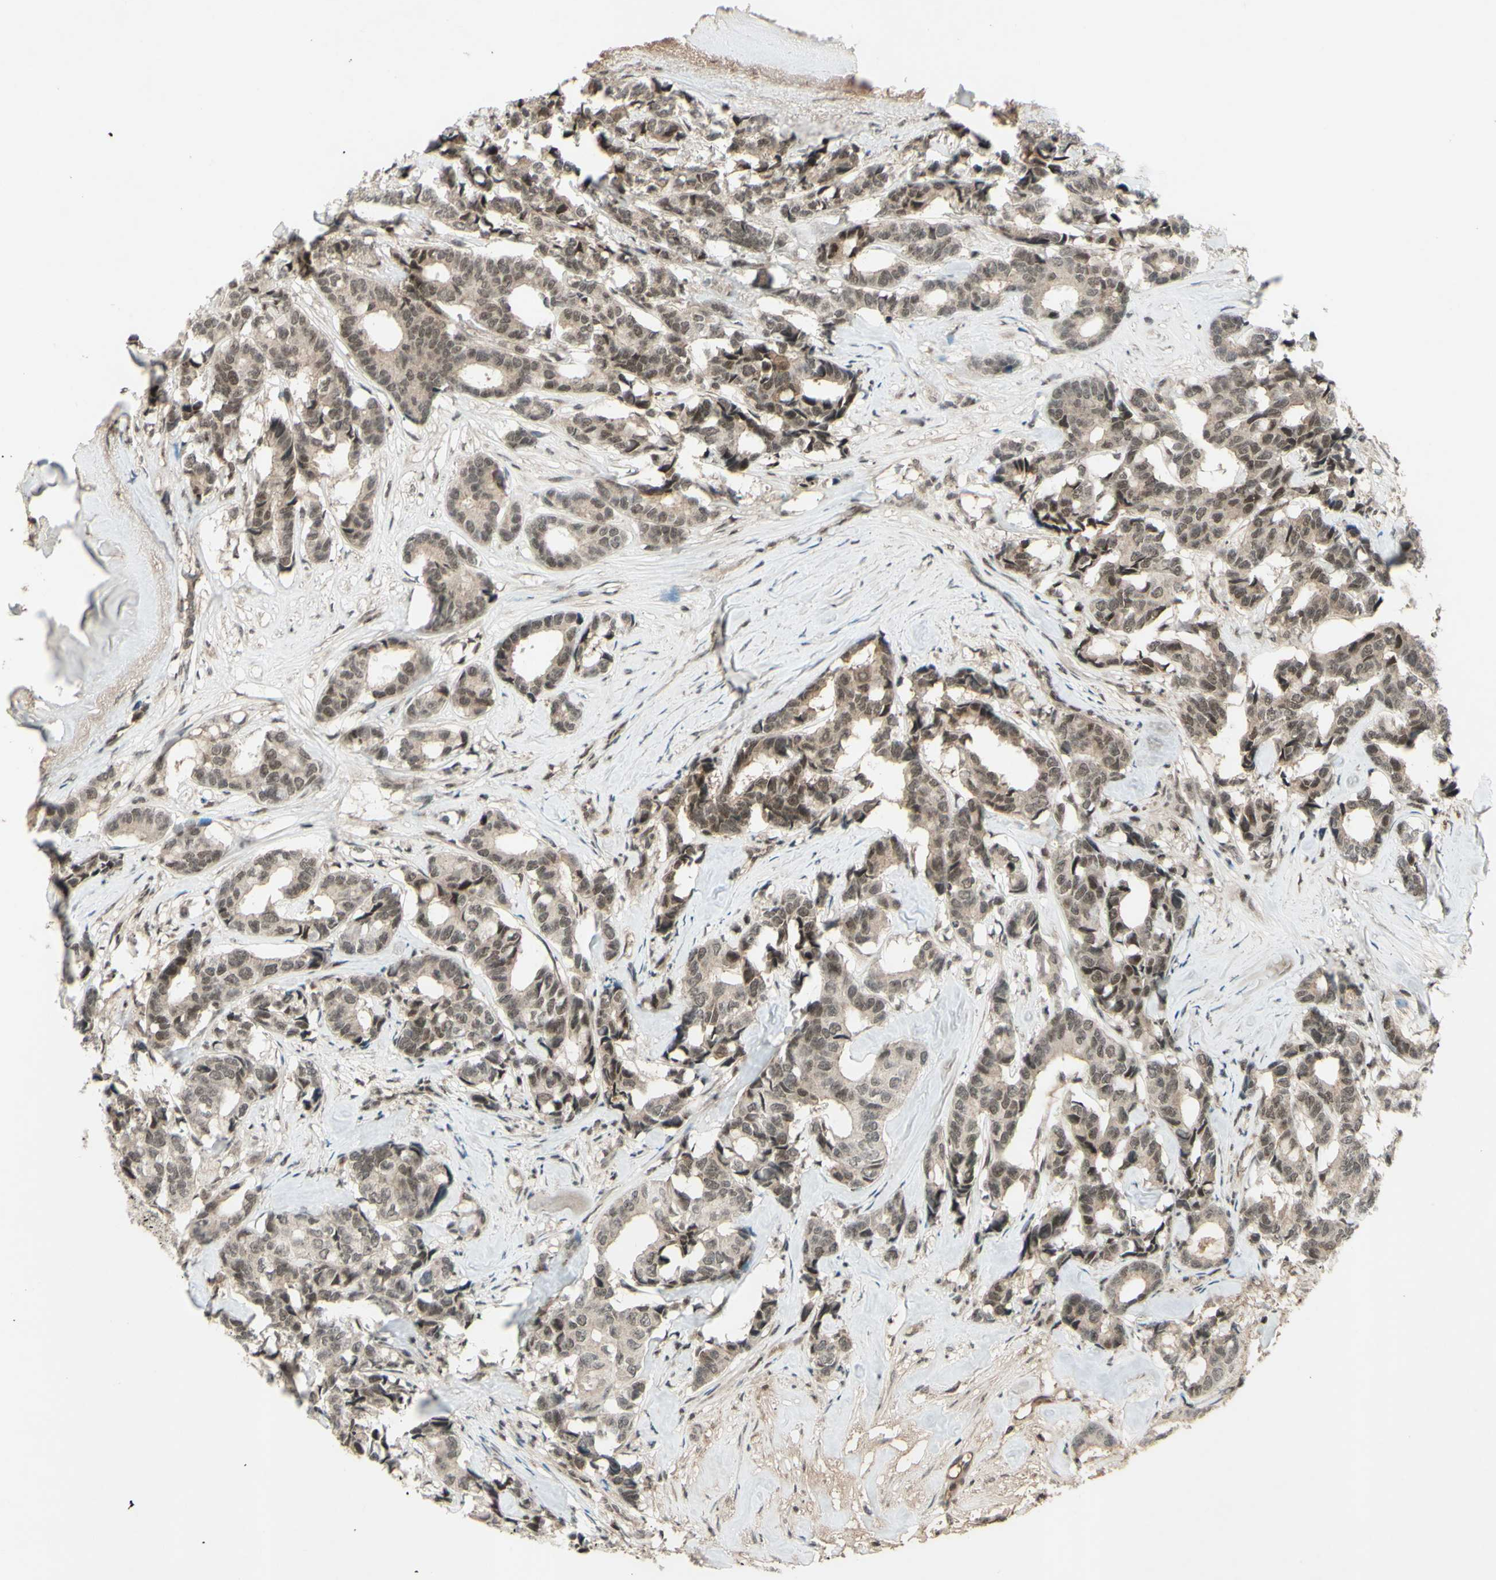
{"staining": {"intensity": "weak", "quantity": ">75%", "location": "cytoplasmic/membranous,nuclear"}, "tissue": "breast cancer", "cell_type": "Tumor cells", "image_type": "cancer", "snomed": [{"axis": "morphology", "description": "Duct carcinoma"}, {"axis": "topography", "description": "Breast"}], "caption": "Brown immunohistochemical staining in breast cancer displays weak cytoplasmic/membranous and nuclear staining in about >75% of tumor cells.", "gene": "SNW1", "patient": {"sex": "female", "age": 87}}